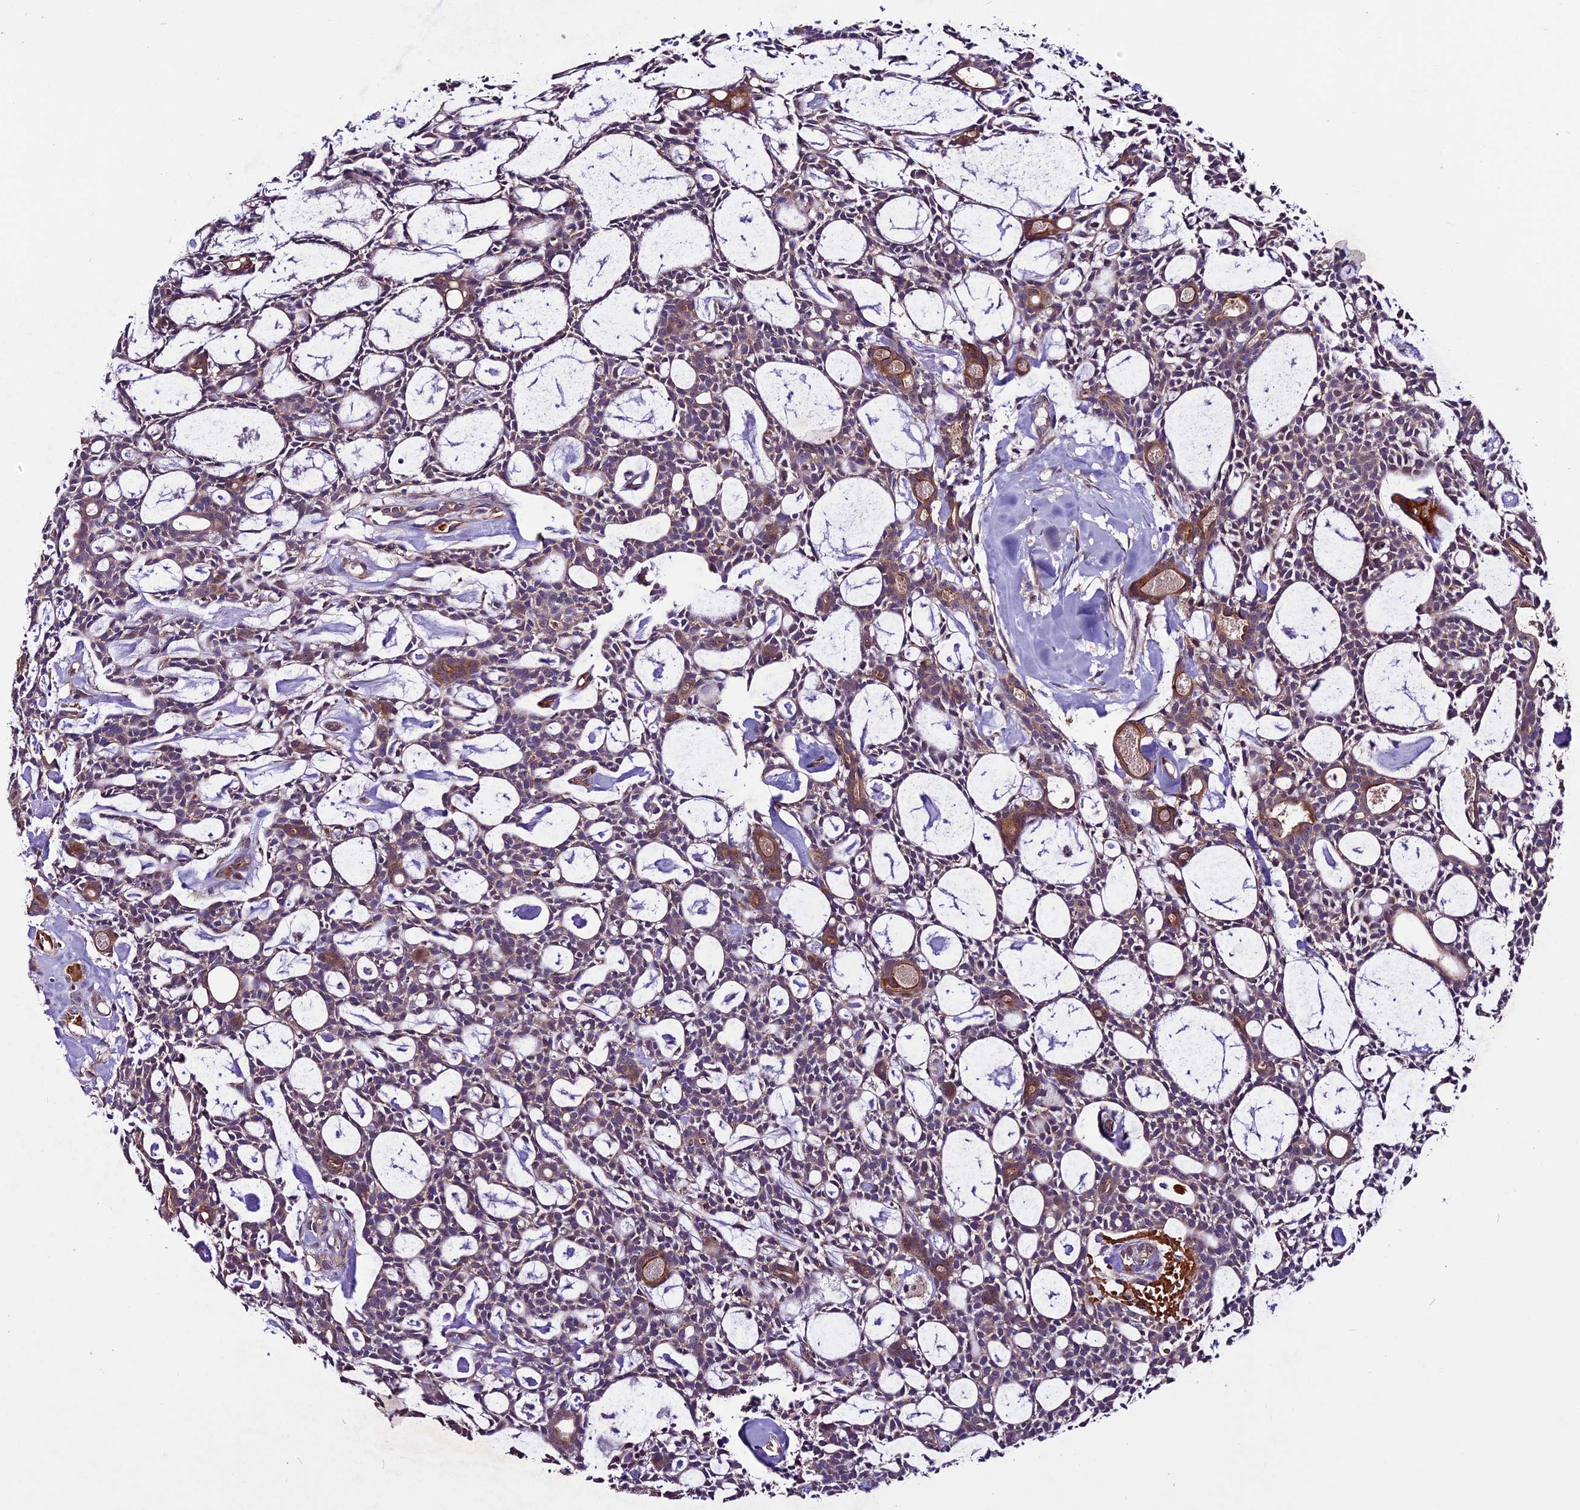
{"staining": {"intensity": "weak", "quantity": "25%-75%", "location": "cytoplasmic/membranous"}, "tissue": "head and neck cancer", "cell_type": "Tumor cells", "image_type": "cancer", "snomed": [{"axis": "morphology", "description": "Adenocarcinoma, NOS"}, {"axis": "topography", "description": "Salivary gland"}, {"axis": "topography", "description": "Head-Neck"}], "caption": "This is a micrograph of IHC staining of head and neck cancer, which shows weak staining in the cytoplasmic/membranous of tumor cells.", "gene": "RINL", "patient": {"sex": "male", "age": 55}}